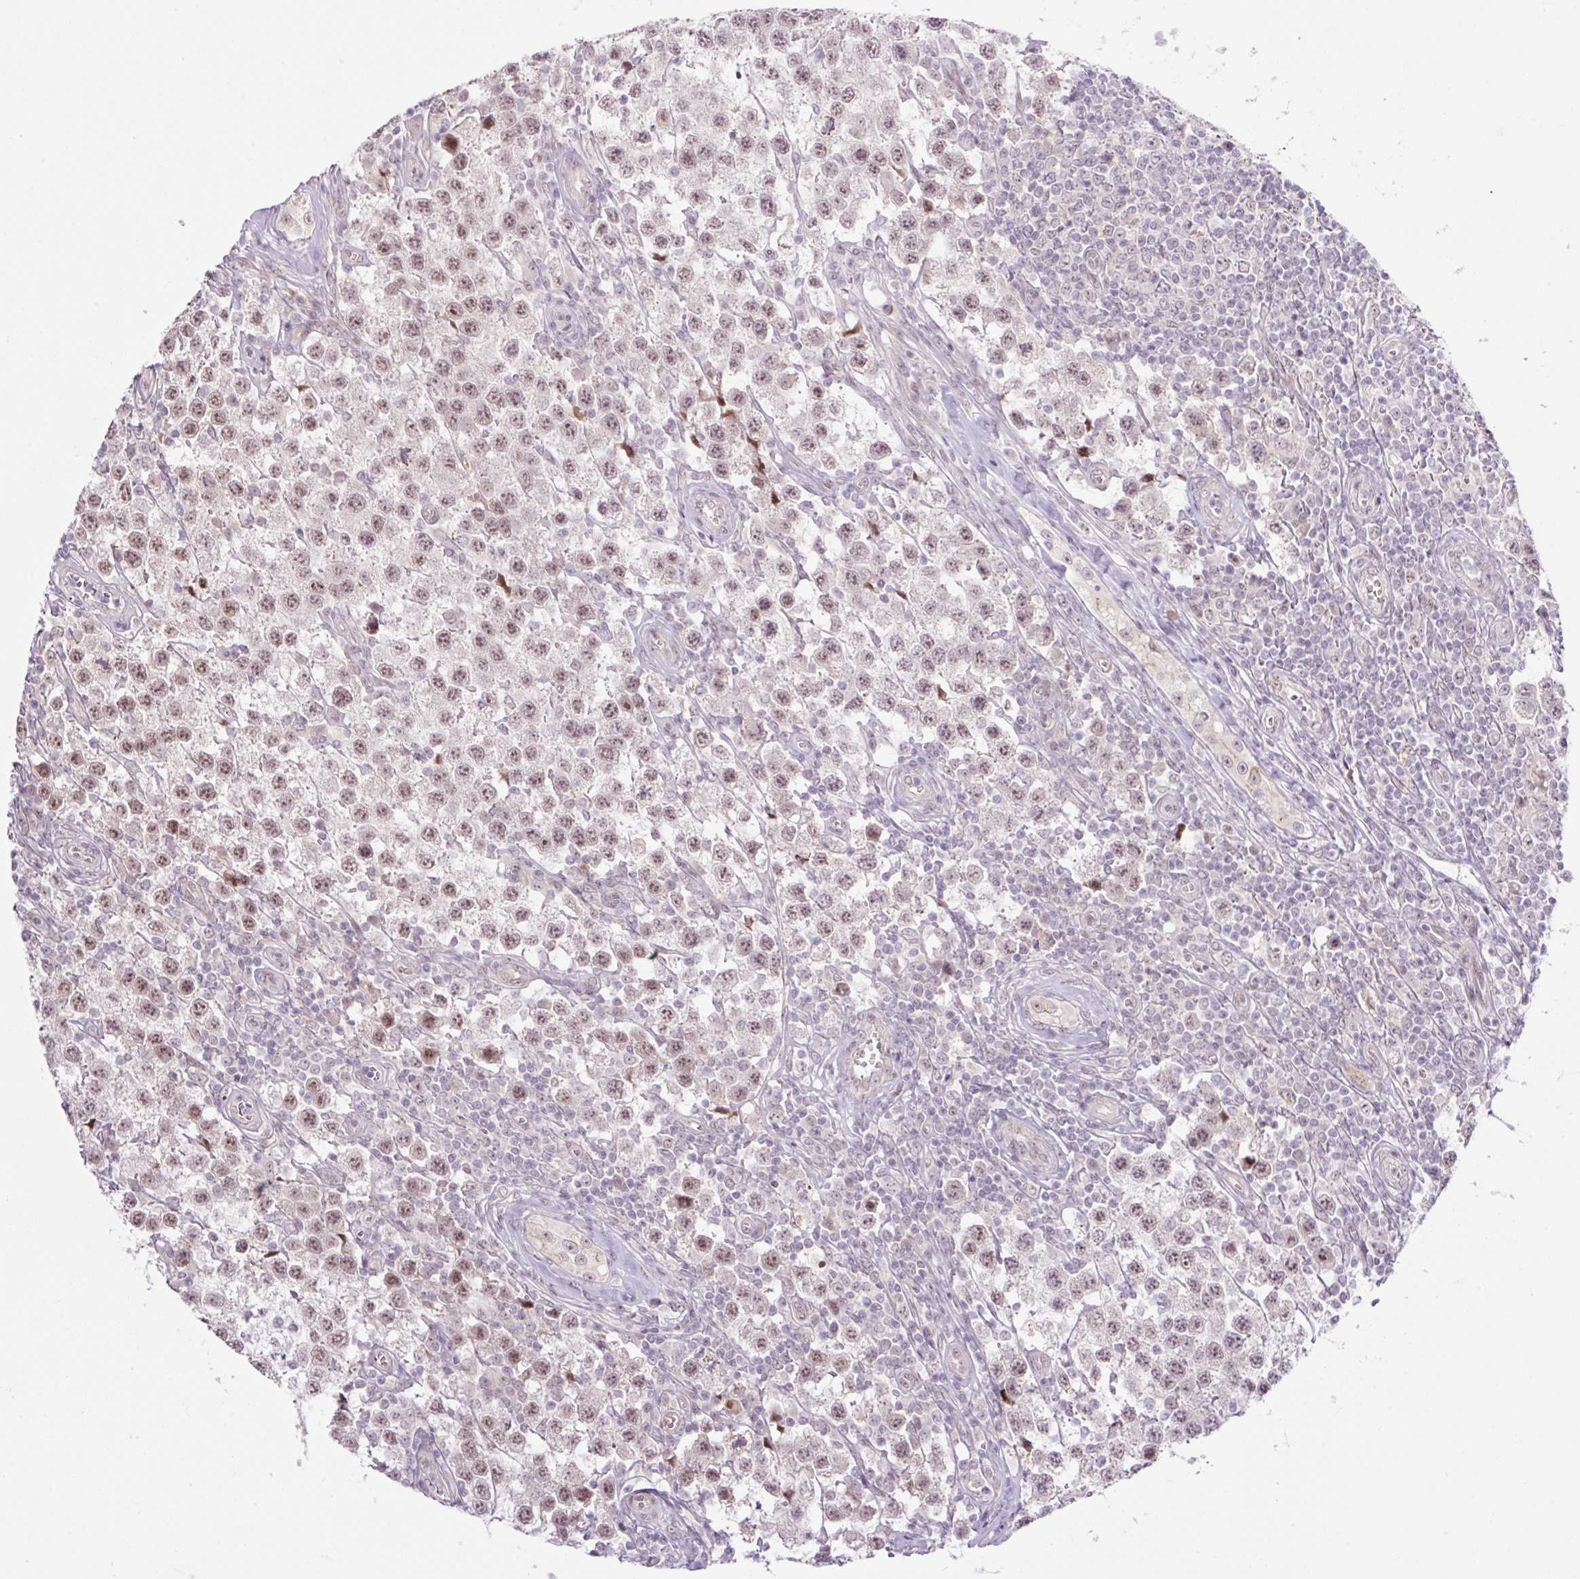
{"staining": {"intensity": "moderate", "quantity": ">75%", "location": "nuclear"}, "tissue": "testis cancer", "cell_type": "Tumor cells", "image_type": "cancer", "snomed": [{"axis": "morphology", "description": "Seminoma, NOS"}, {"axis": "topography", "description": "Testis"}], "caption": "High-magnification brightfield microscopy of testis seminoma stained with DAB (brown) and counterstained with hematoxylin (blue). tumor cells exhibit moderate nuclear positivity is present in about>75% of cells. (DAB (3,3'-diaminobenzidine) = brown stain, brightfield microscopy at high magnification).", "gene": "ICE1", "patient": {"sex": "male", "age": 34}}